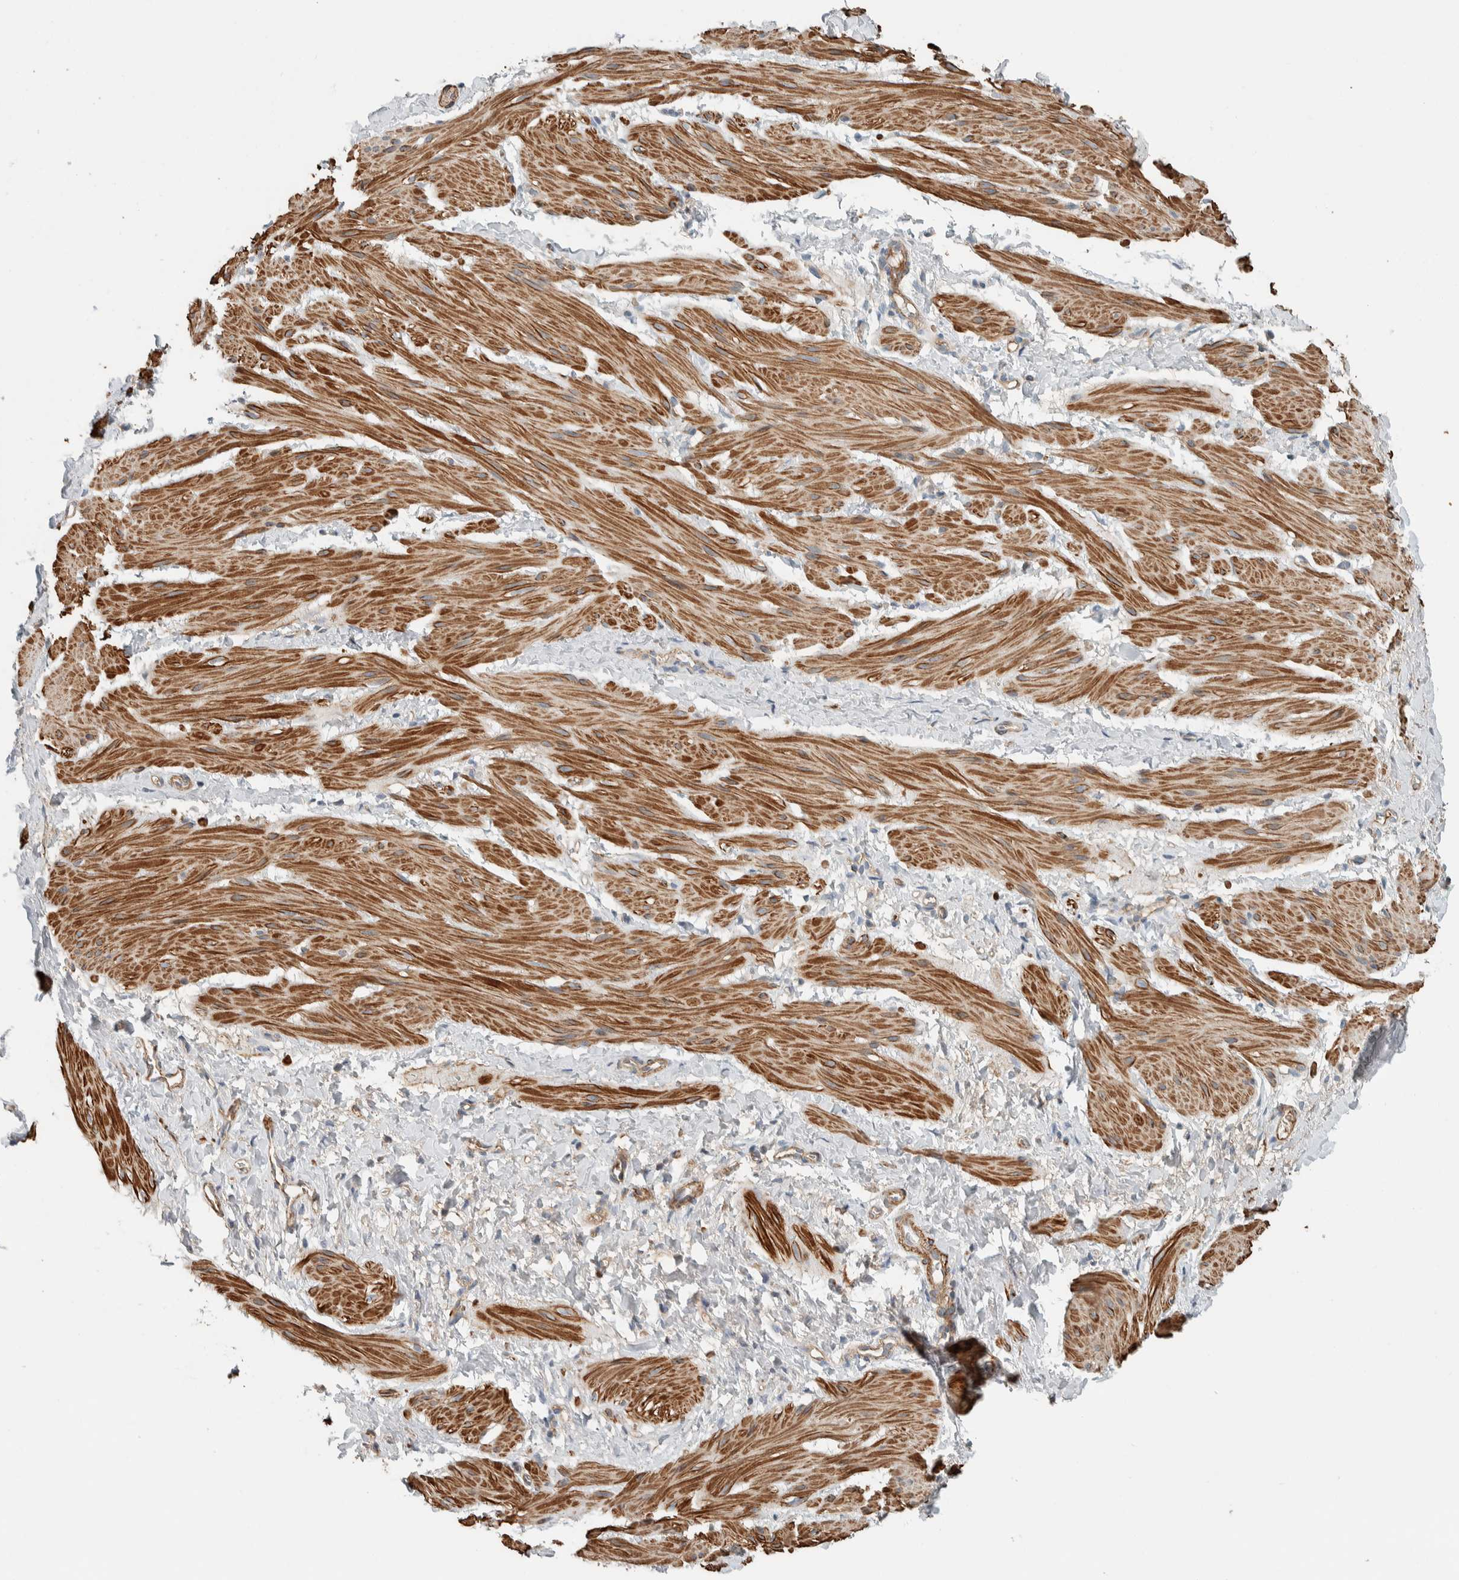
{"staining": {"intensity": "moderate", "quantity": ">75%", "location": "cytoplasmic/membranous"}, "tissue": "smooth muscle", "cell_type": "Smooth muscle cells", "image_type": "normal", "snomed": [{"axis": "morphology", "description": "Normal tissue, NOS"}, {"axis": "topography", "description": "Smooth muscle"}], "caption": "IHC histopathology image of benign smooth muscle: smooth muscle stained using immunohistochemistry reveals medium levels of moderate protein expression localized specifically in the cytoplasmic/membranous of smooth muscle cells, appearing as a cytoplasmic/membranous brown color.", "gene": "CTBP2", "patient": {"sex": "male", "age": 16}}